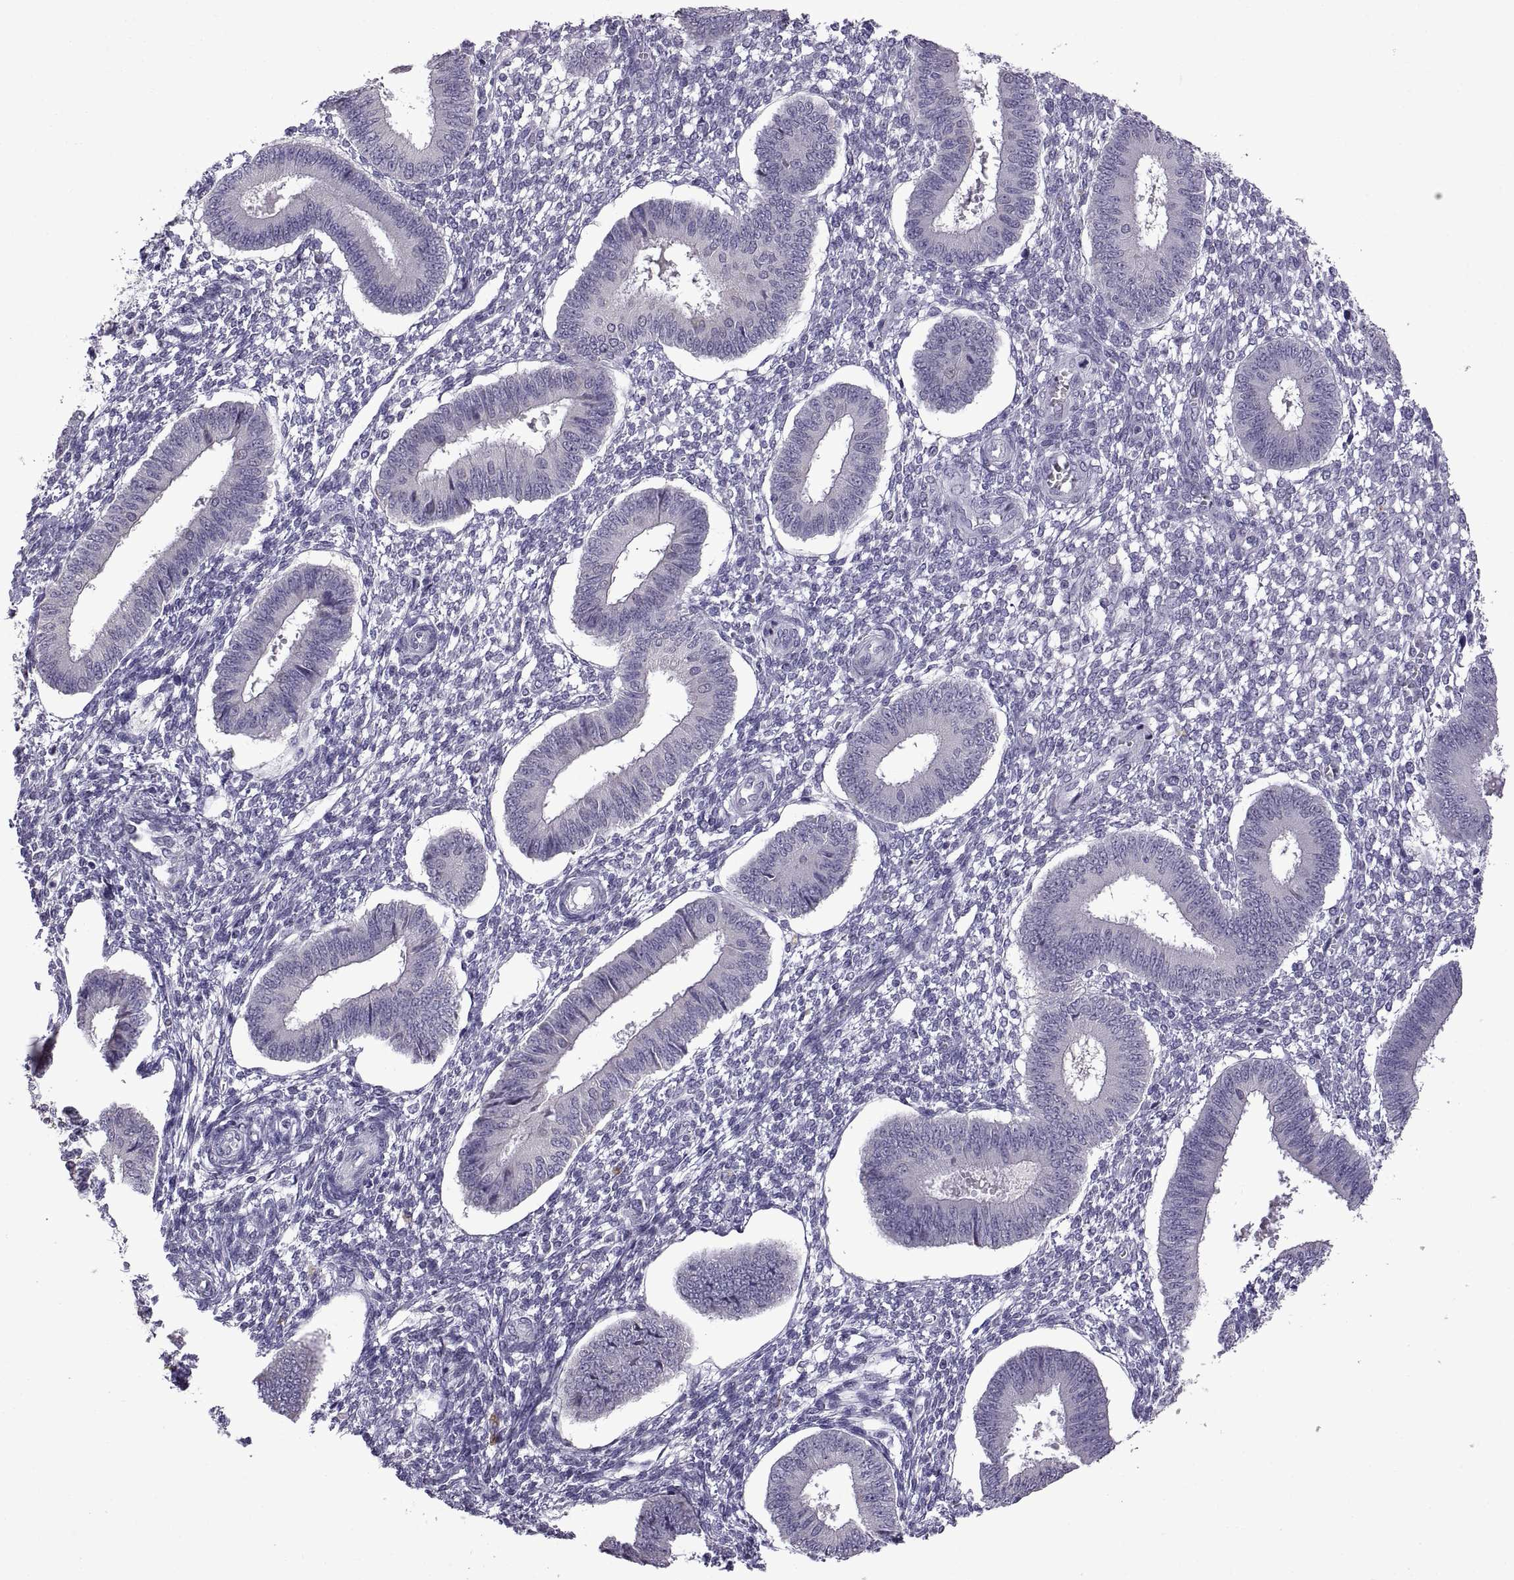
{"staining": {"intensity": "negative", "quantity": "none", "location": "none"}, "tissue": "endometrium", "cell_type": "Cells in endometrial stroma", "image_type": "normal", "snomed": [{"axis": "morphology", "description": "Normal tissue, NOS"}, {"axis": "topography", "description": "Endometrium"}], "caption": "This is an immunohistochemistry micrograph of benign endometrium. There is no expression in cells in endometrial stroma.", "gene": "MAGEB18", "patient": {"sex": "female", "age": 42}}